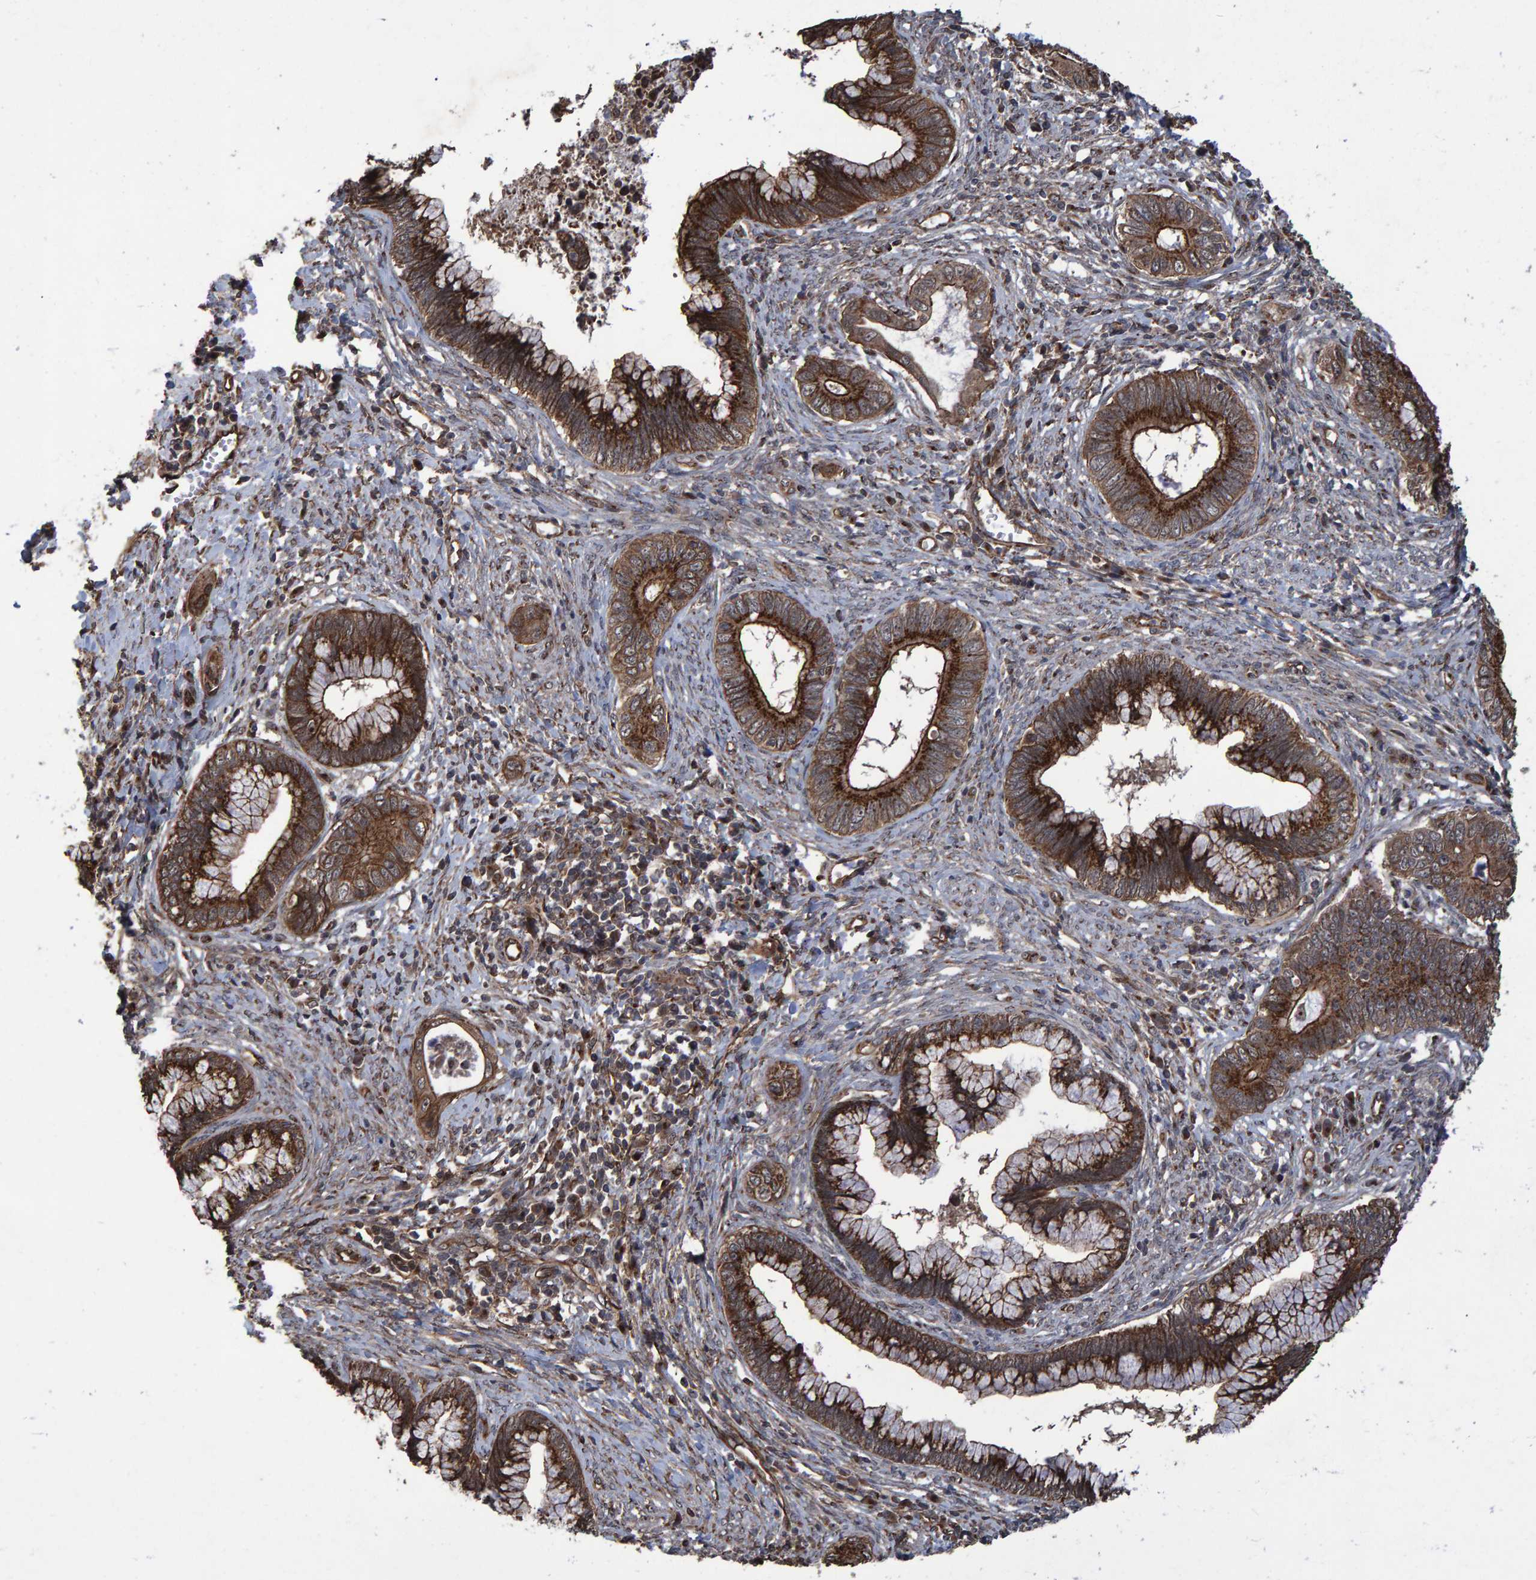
{"staining": {"intensity": "strong", "quantity": ">75%", "location": "cytoplasmic/membranous"}, "tissue": "cervical cancer", "cell_type": "Tumor cells", "image_type": "cancer", "snomed": [{"axis": "morphology", "description": "Adenocarcinoma, NOS"}, {"axis": "topography", "description": "Cervix"}], "caption": "This histopathology image displays cervical cancer (adenocarcinoma) stained with IHC to label a protein in brown. The cytoplasmic/membranous of tumor cells show strong positivity for the protein. Nuclei are counter-stained blue.", "gene": "TRIM68", "patient": {"sex": "female", "age": 44}}